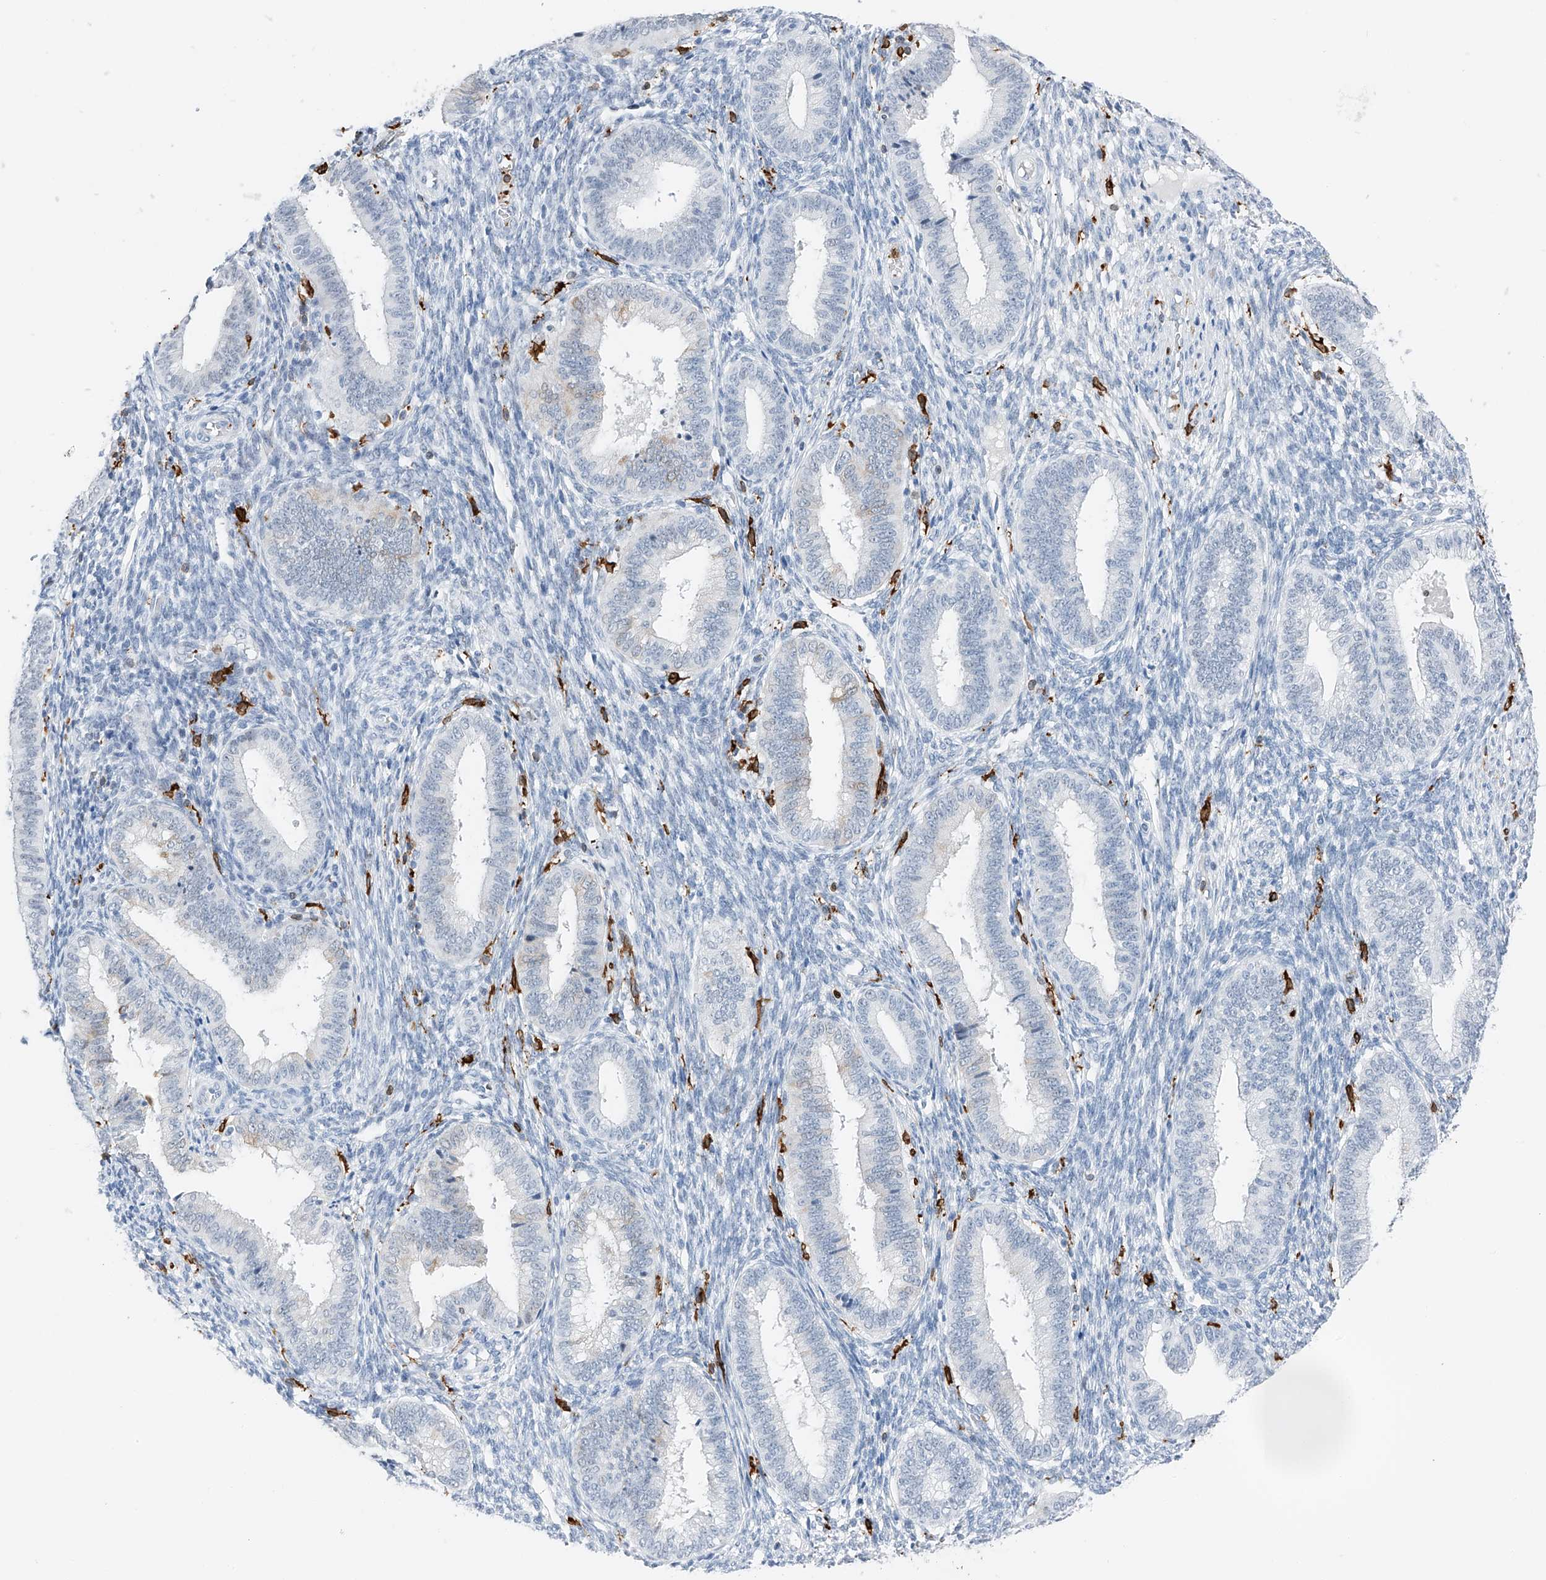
{"staining": {"intensity": "negative", "quantity": "none", "location": "none"}, "tissue": "endometrium", "cell_type": "Cells in endometrial stroma", "image_type": "normal", "snomed": [{"axis": "morphology", "description": "Normal tissue, NOS"}, {"axis": "topography", "description": "Endometrium"}], "caption": "IHC of unremarkable endometrium reveals no positivity in cells in endometrial stroma.", "gene": "TBXAS1", "patient": {"sex": "female", "age": 39}}